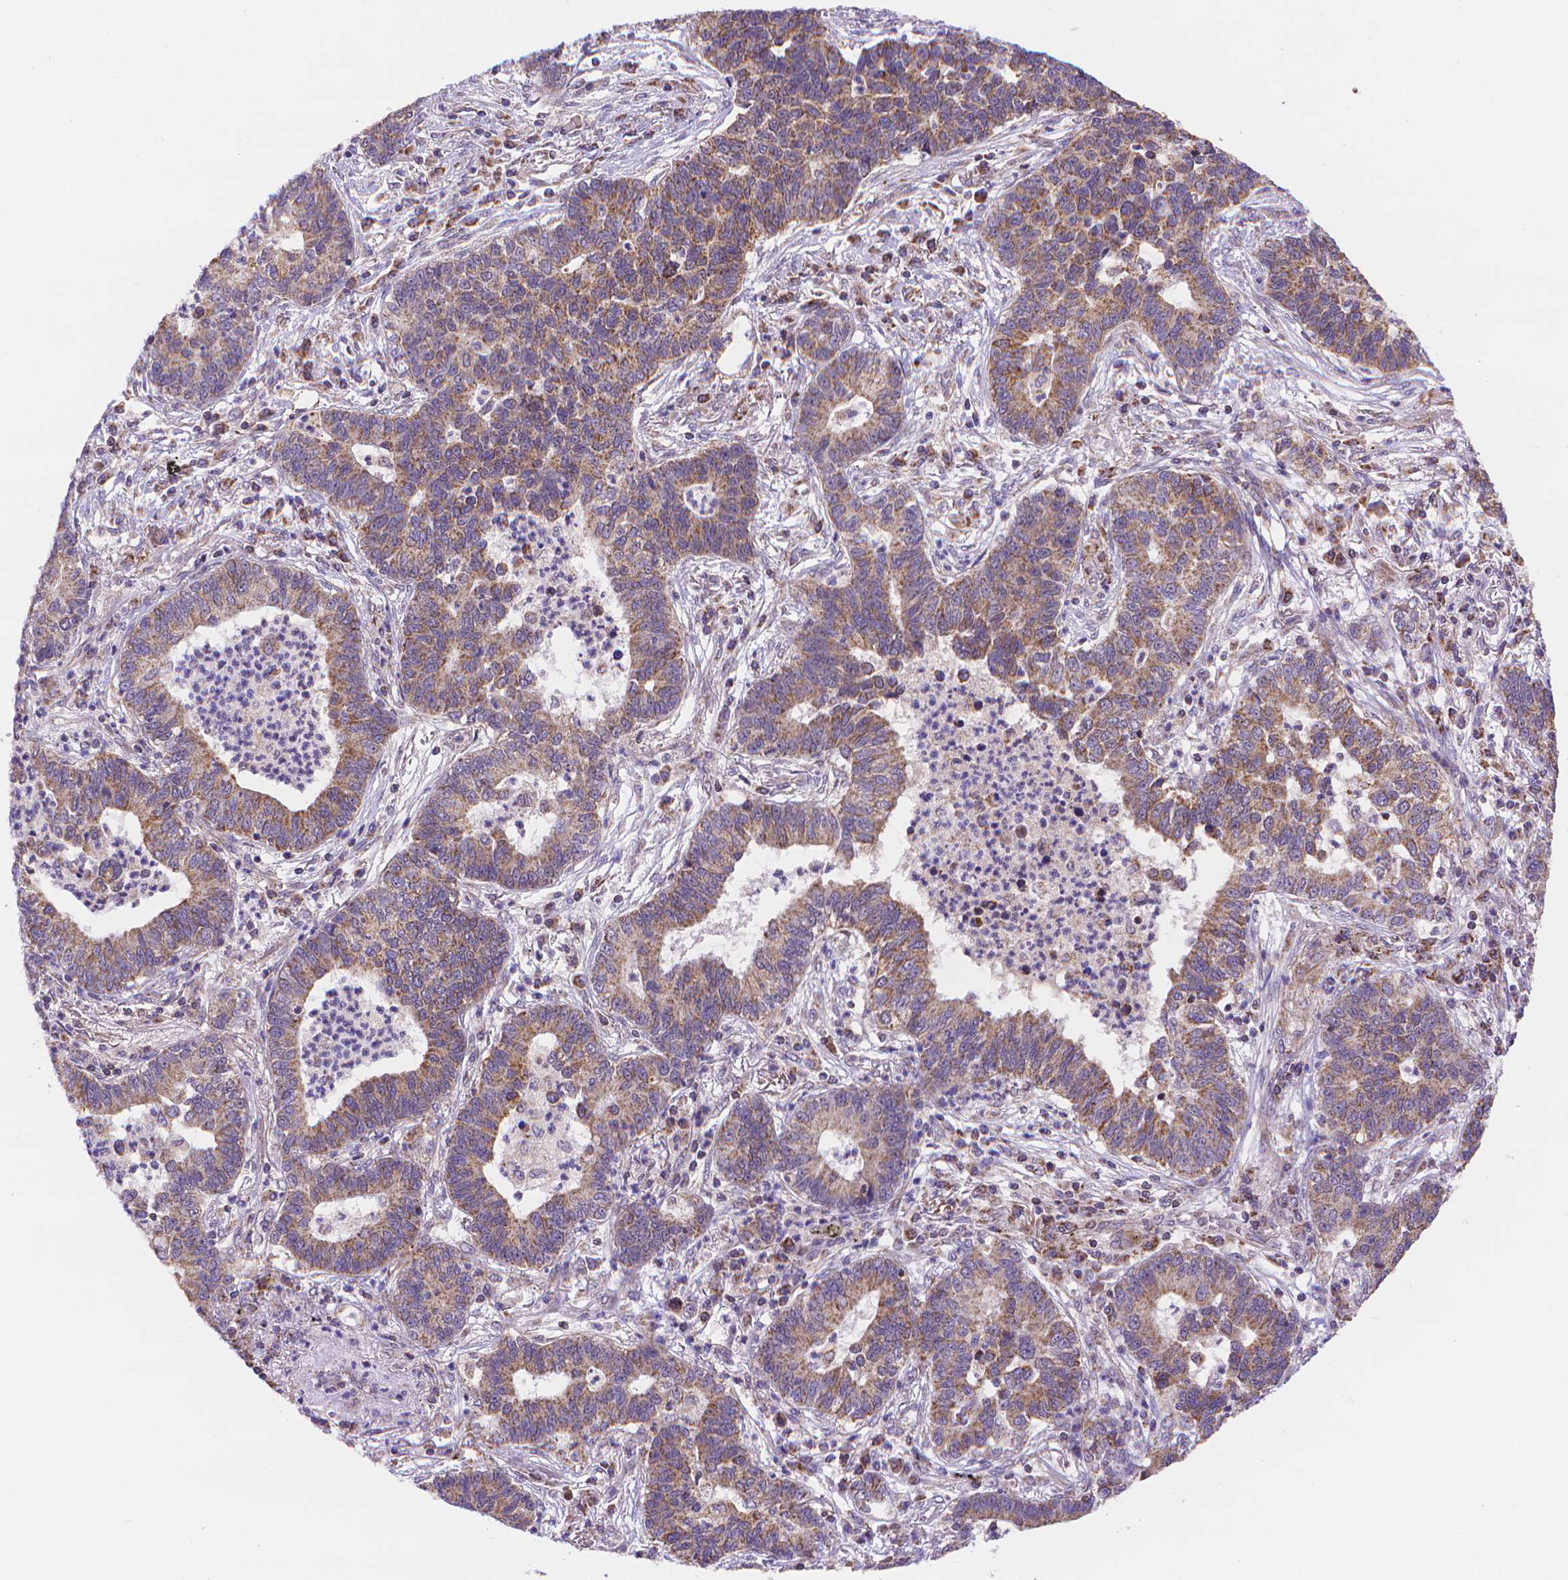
{"staining": {"intensity": "moderate", "quantity": ">75%", "location": "cytoplasmic/membranous"}, "tissue": "lung cancer", "cell_type": "Tumor cells", "image_type": "cancer", "snomed": [{"axis": "morphology", "description": "Adenocarcinoma, NOS"}, {"axis": "topography", "description": "Lung"}], "caption": "Adenocarcinoma (lung) was stained to show a protein in brown. There is medium levels of moderate cytoplasmic/membranous staining in about >75% of tumor cells.", "gene": "CYYR1", "patient": {"sex": "female", "age": 57}}